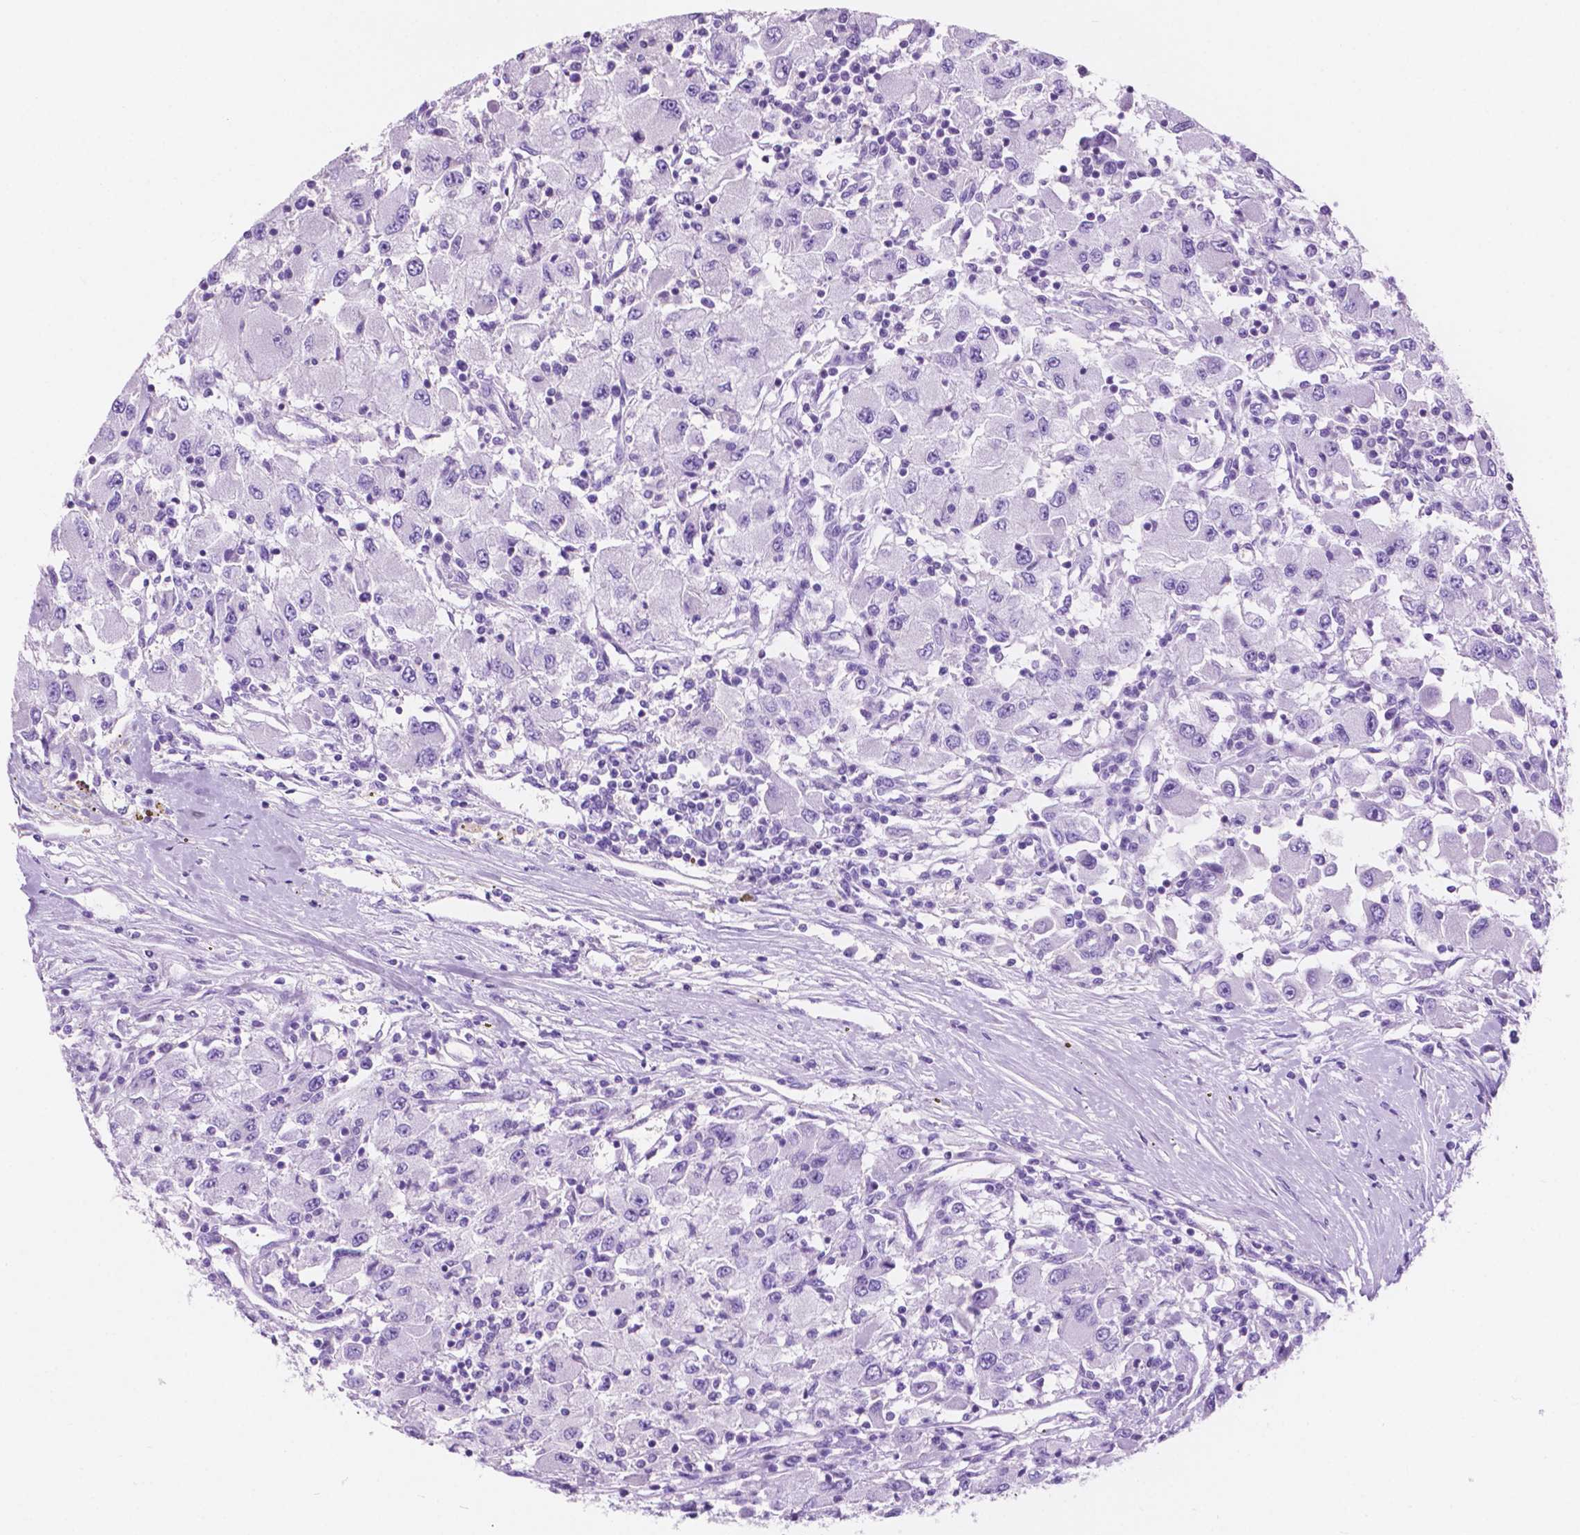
{"staining": {"intensity": "negative", "quantity": "none", "location": "none"}, "tissue": "renal cancer", "cell_type": "Tumor cells", "image_type": "cancer", "snomed": [{"axis": "morphology", "description": "Adenocarcinoma, NOS"}, {"axis": "topography", "description": "Kidney"}], "caption": "Tumor cells are negative for protein expression in human renal cancer (adenocarcinoma).", "gene": "IGFN1", "patient": {"sex": "female", "age": 67}}